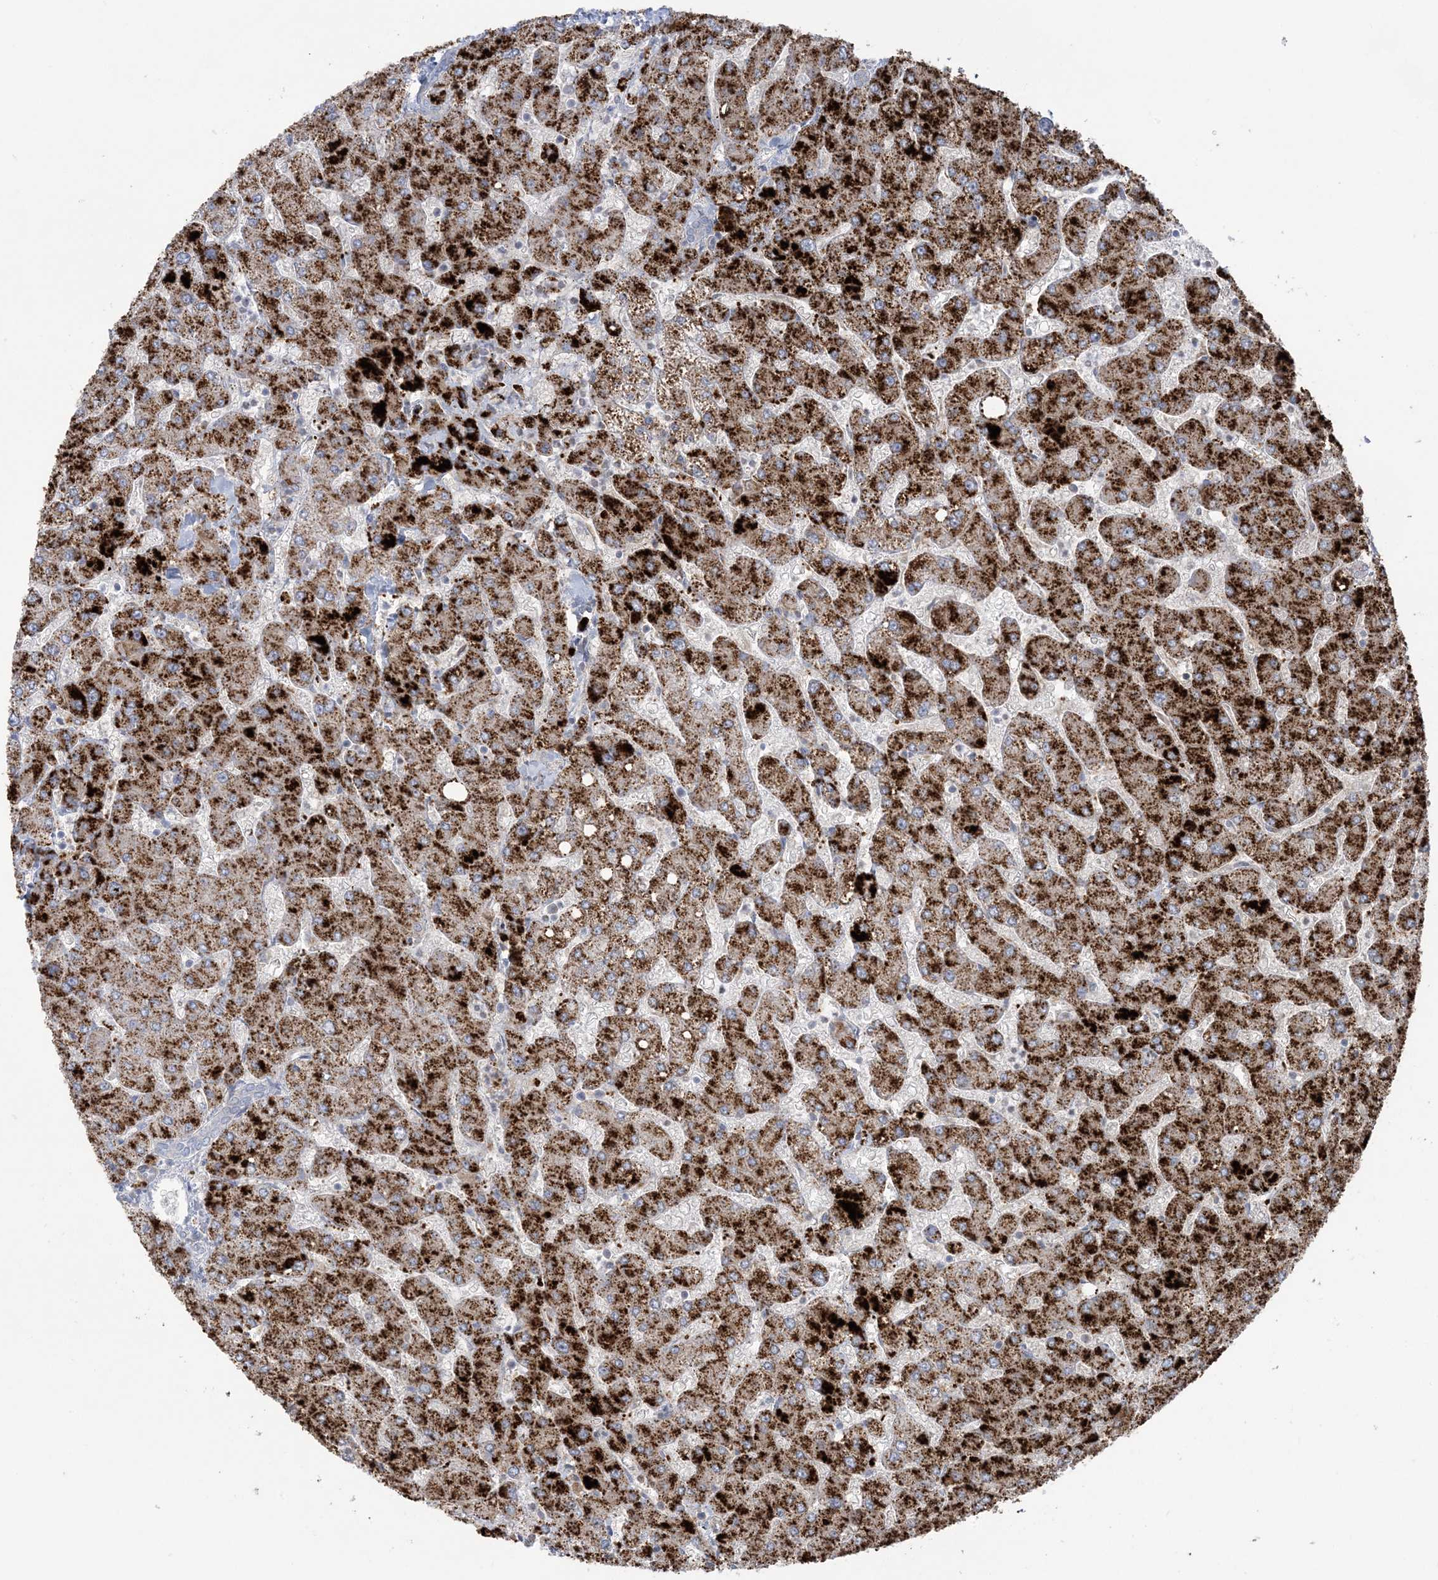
{"staining": {"intensity": "negative", "quantity": "none", "location": "none"}, "tissue": "liver", "cell_type": "Cholangiocytes", "image_type": "normal", "snomed": [{"axis": "morphology", "description": "Normal tissue, NOS"}, {"axis": "topography", "description": "Liver"}], "caption": "DAB immunohistochemical staining of normal human liver exhibits no significant positivity in cholangiocytes. (DAB (3,3'-diaminobenzidine) IHC visualized using brightfield microscopy, high magnification).", "gene": "AGXT", "patient": {"sex": "male", "age": 55}}